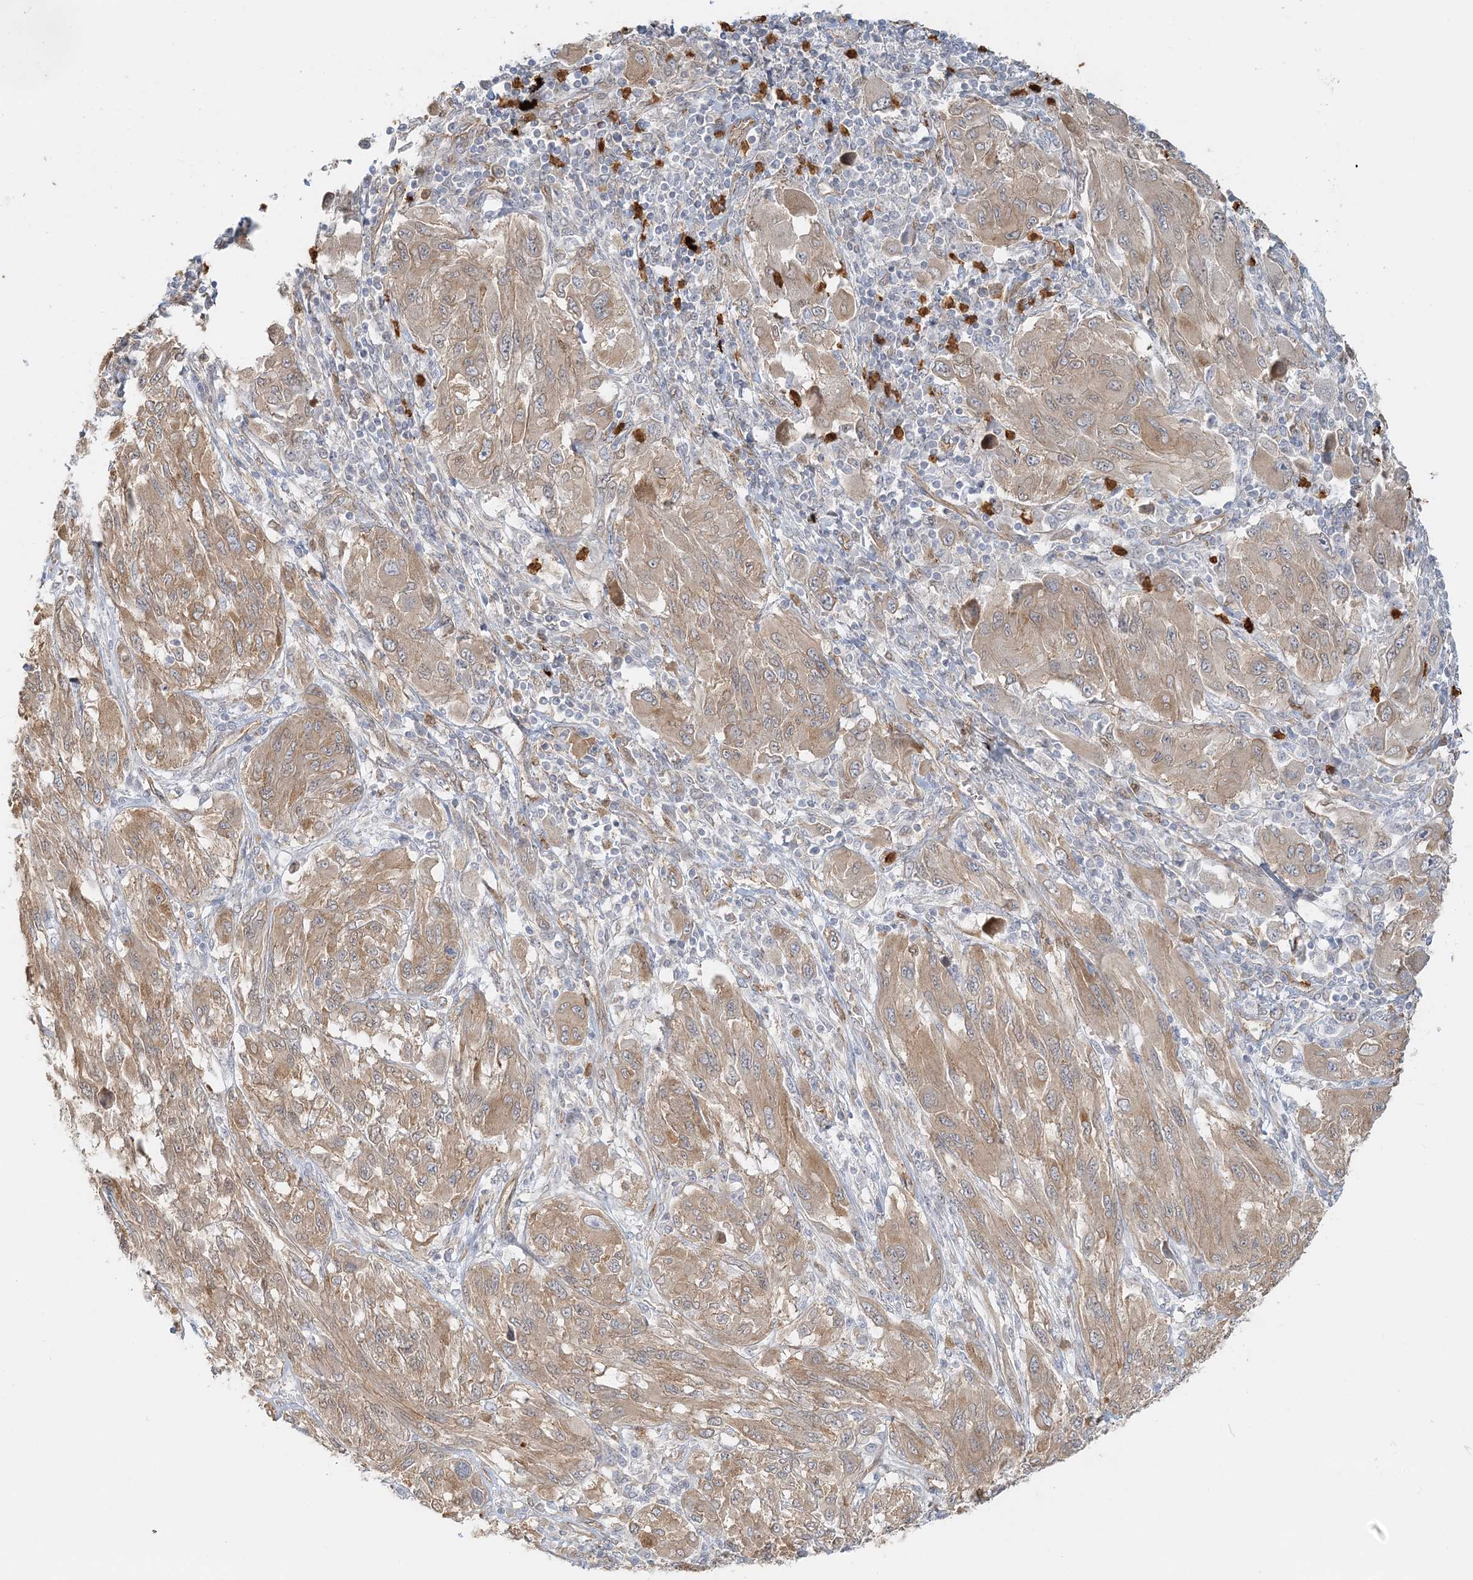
{"staining": {"intensity": "weak", "quantity": ">75%", "location": "cytoplasmic/membranous"}, "tissue": "melanoma", "cell_type": "Tumor cells", "image_type": "cancer", "snomed": [{"axis": "morphology", "description": "Malignant melanoma, NOS"}, {"axis": "topography", "description": "Skin"}], "caption": "A high-resolution image shows IHC staining of melanoma, which exhibits weak cytoplasmic/membranous staining in about >75% of tumor cells.", "gene": "DNAH1", "patient": {"sex": "female", "age": 91}}